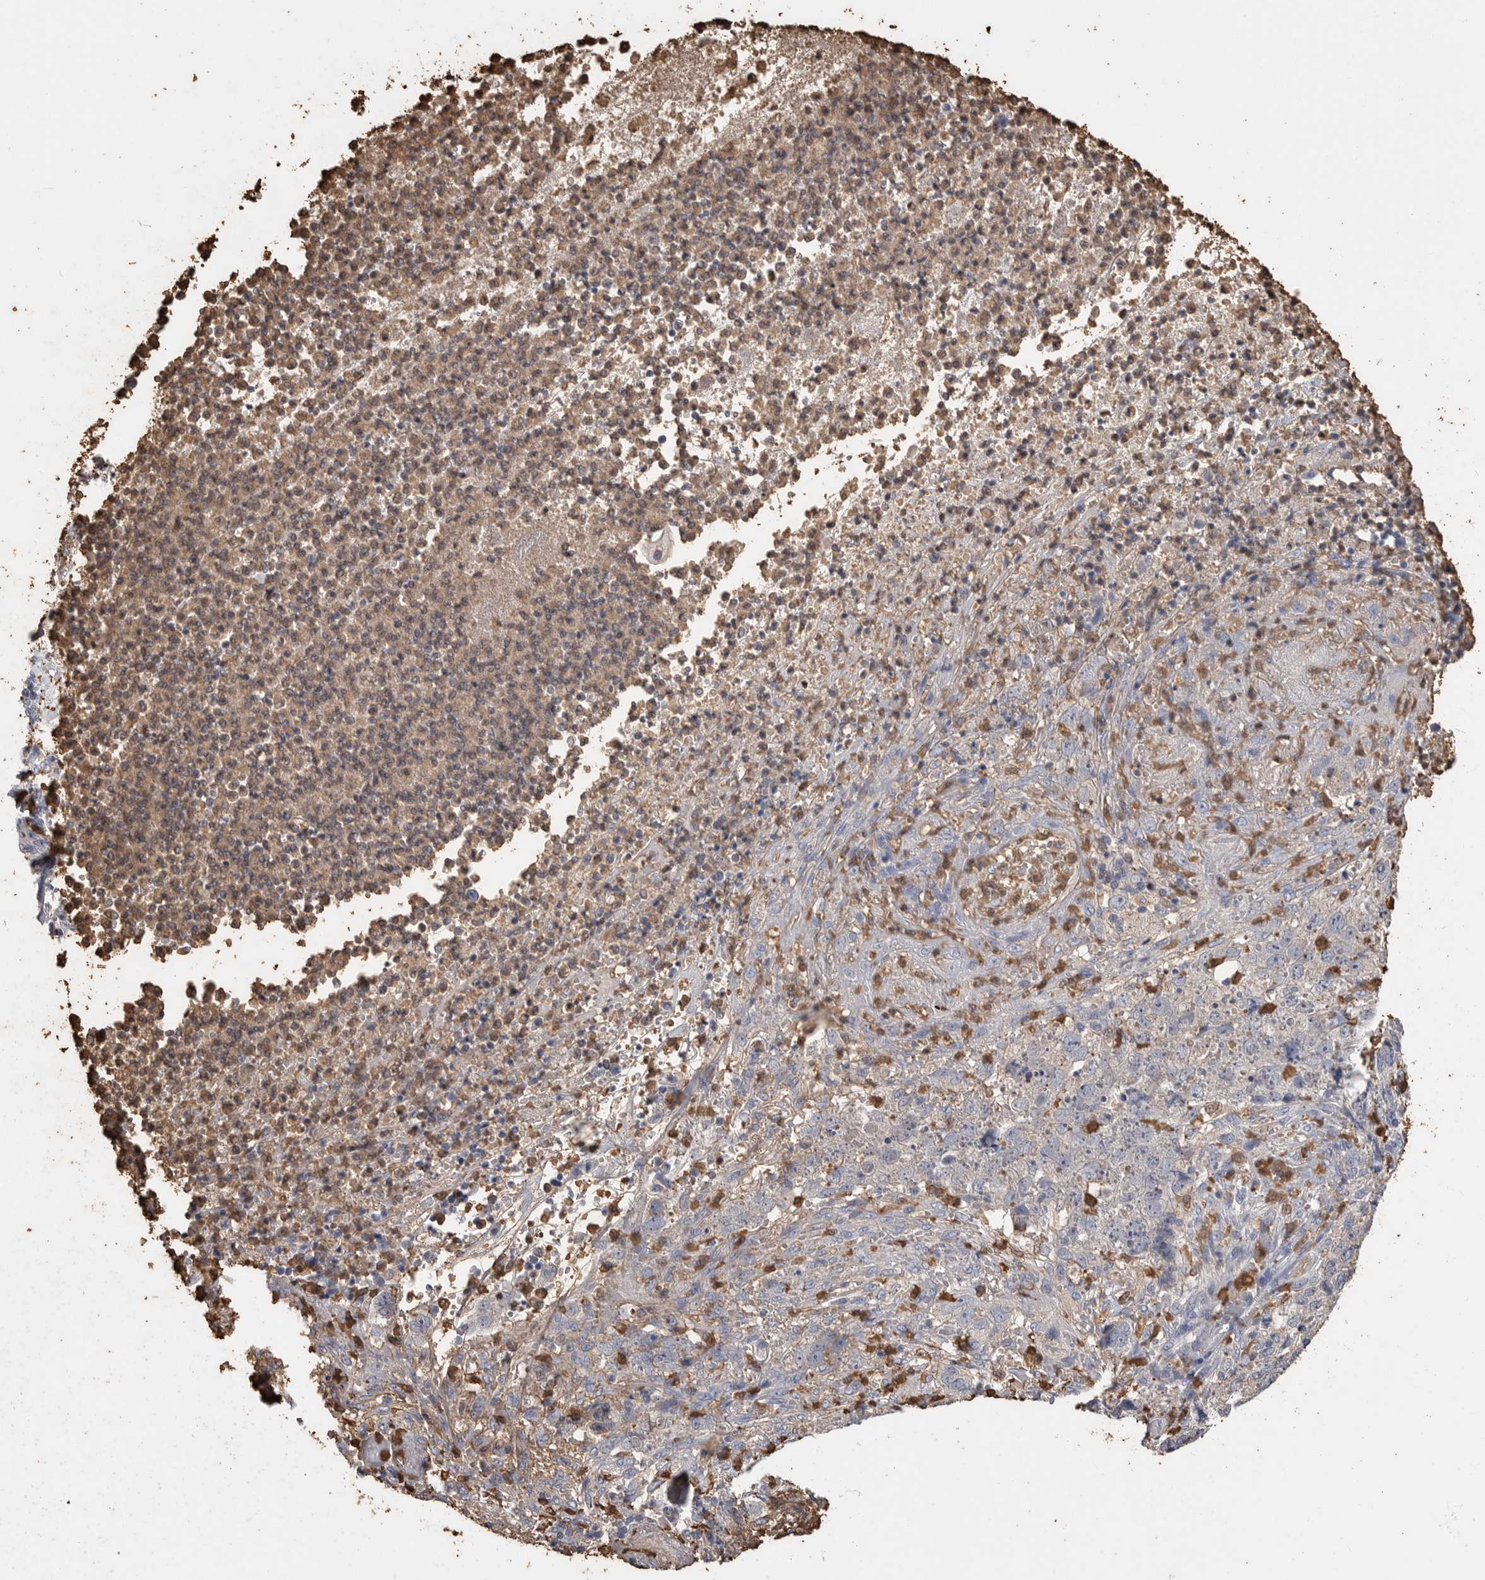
{"staining": {"intensity": "negative", "quantity": "none", "location": "none"}, "tissue": "stomach cancer", "cell_type": "Tumor cells", "image_type": "cancer", "snomed": [{"axis": "morphology", "description": "Adenocarcinoma, NOS"}, {"axis": "topography", "description": "Stomach"}], "caption": "IHC image of neoplastic tissue: stomach adenocarcinoma stained with DAB shows no significant protein expression in tumor cells.", "gene": "CYB561D1", "patient": {"sex": "male", "age": 48}}